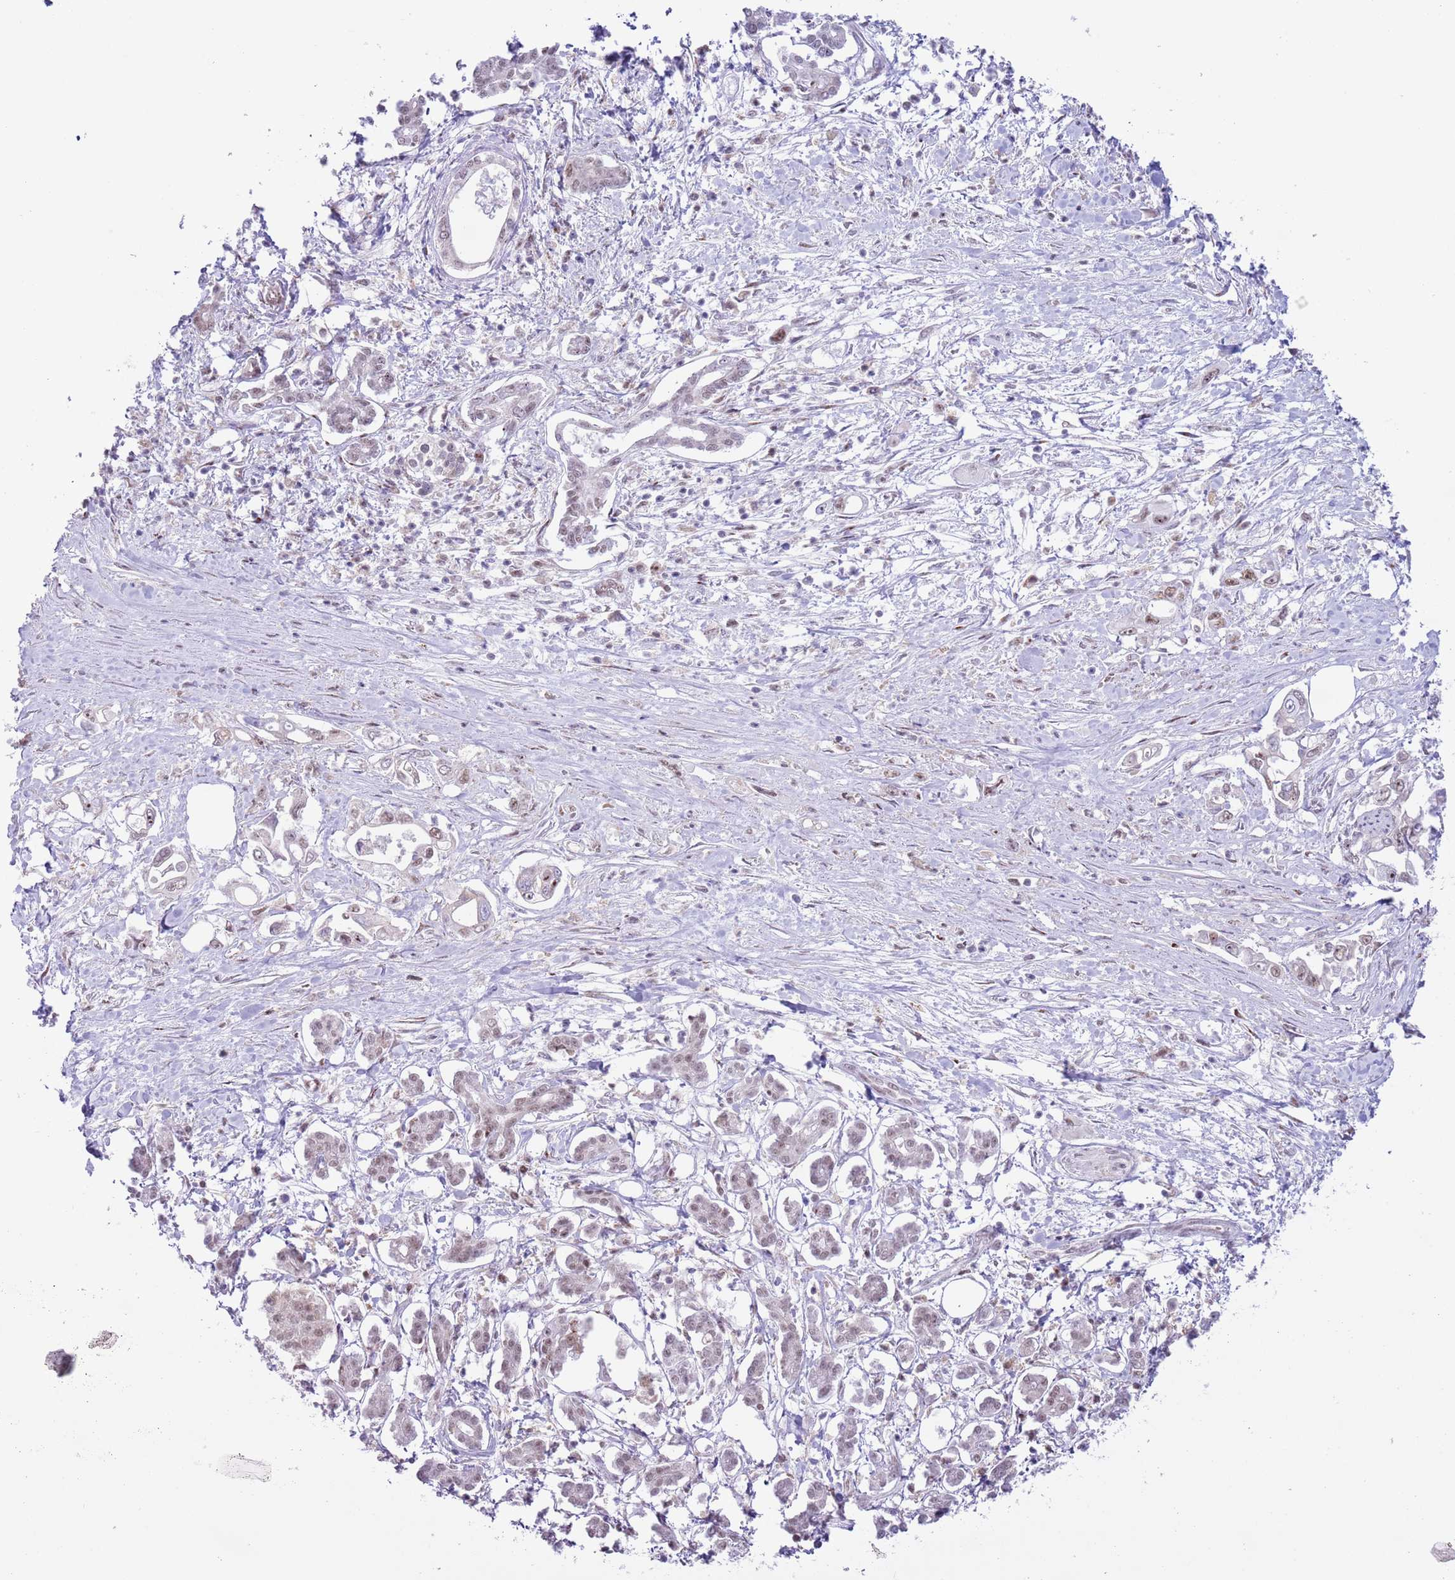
{"staining": {"intensity": "moderate", "quantity": ">75%", "location": "nuclear"}, "tissue": "pancreatic cancer", "cell_type": "Tumor cells", "image_type": "cancer", "snomed": [{"axis": "morphology", "description": "Adenocarcinoma, NOS"}, {"axis": "topography", "description": "Pancreas"}], "caption": "Human pancreatic cancer stained with a protein marker reveals moderate staining in tumor cells.", "gene": "ZNF576", "patient": {"sex": "male", "age": 61}}